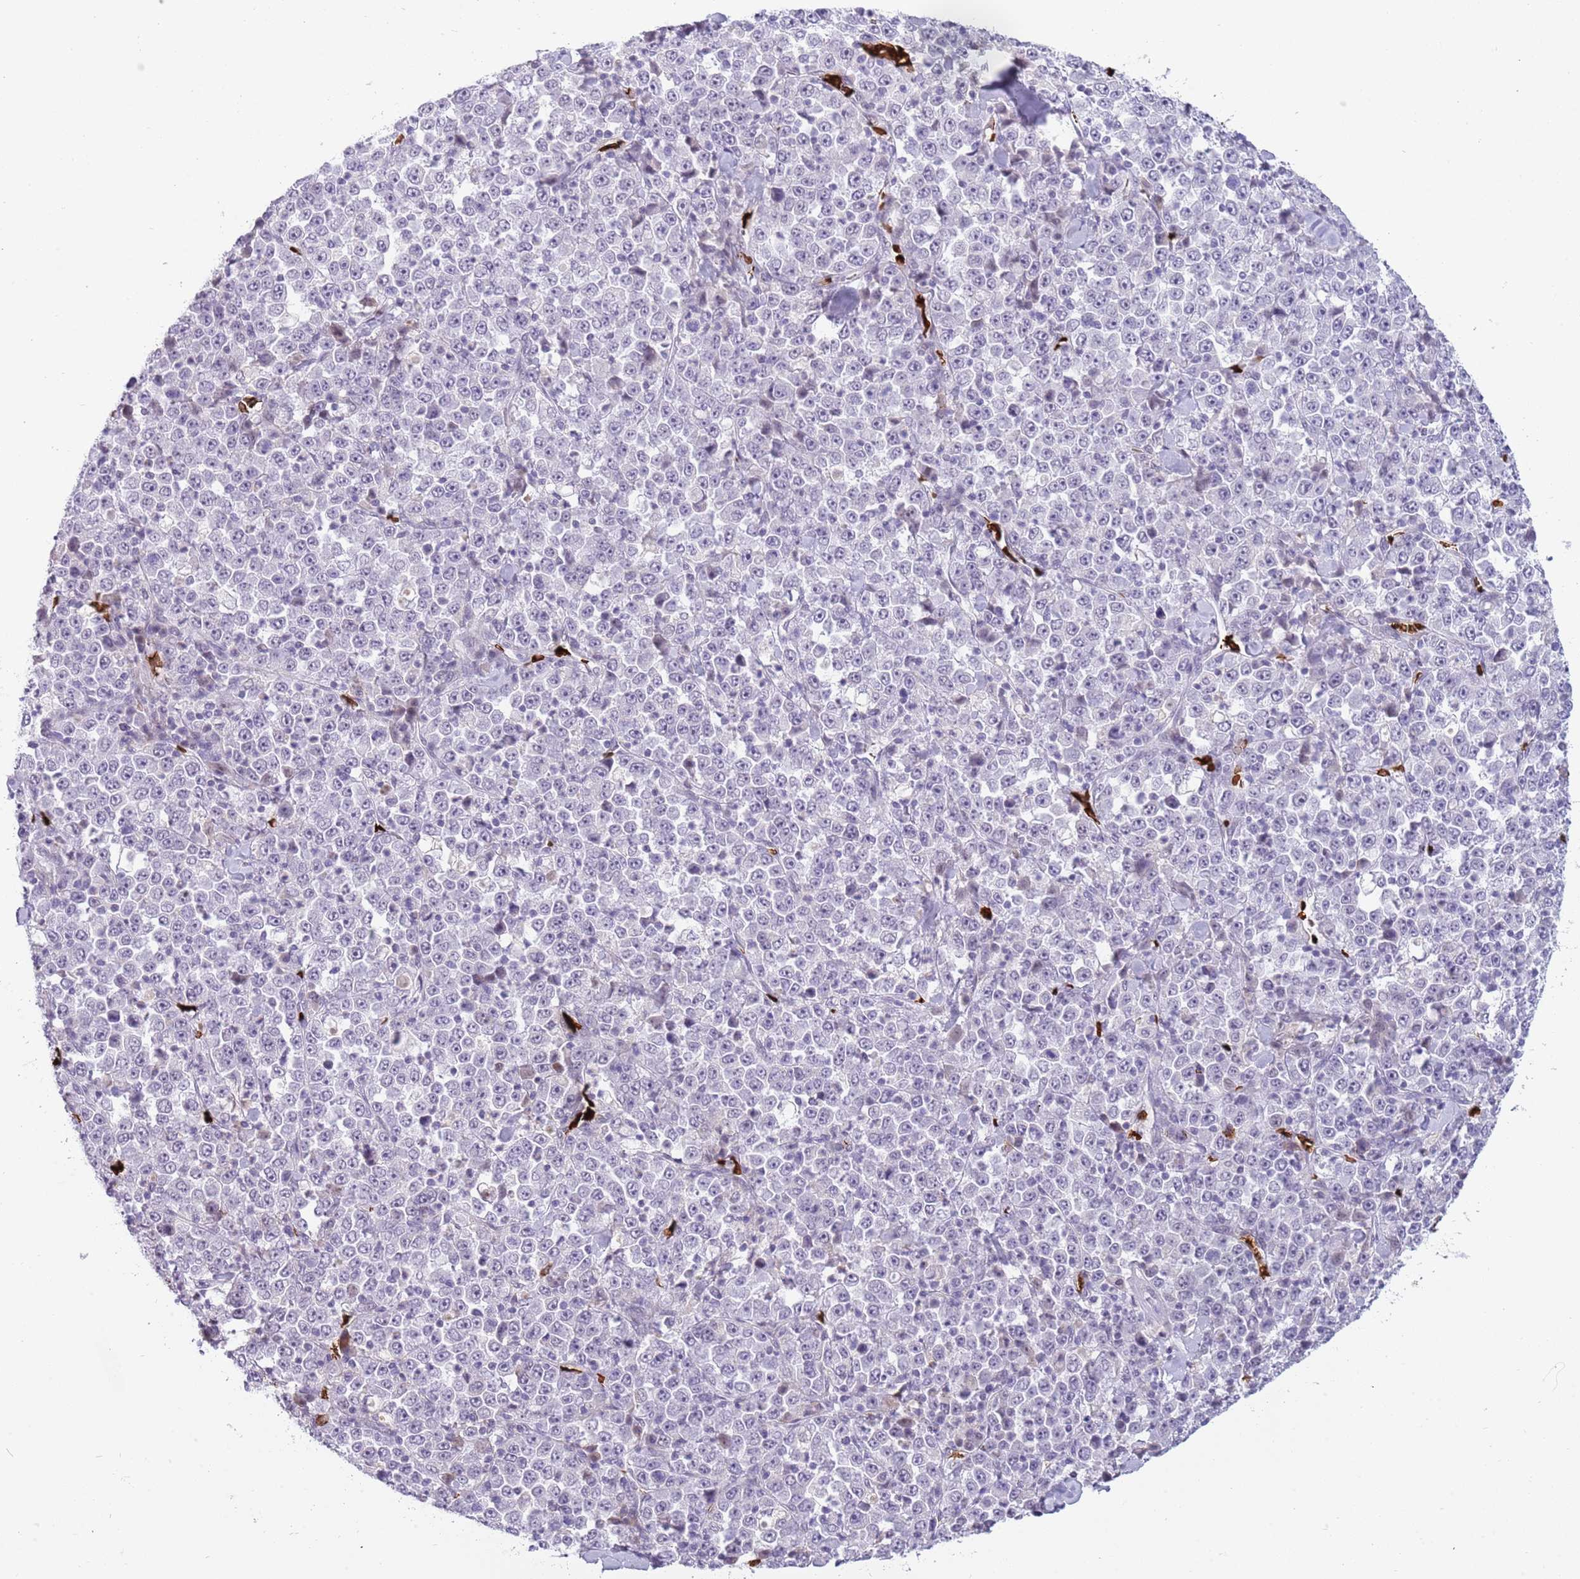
{"staining": {"intensity": "negative", "quantity": "none", "location": "none"}, "tissue": "stomach cancer", "cell_type": "Tumor cells", "image_type": "cancer", "snomed": [{"axis": "morphology", "description": "Normal tissue, NOS"}, {"axis": "morphology", "description": "Adenocarcinoma, NOS"}, {"axis": "topography", "description": "Stomach, upper"}, {"axis": "topography", "description": "Stomach"}], "caption": "There is no significant expression in tumor cells of stomach adenocarcinoma.", "gene": "LYPD6B", "patient": {"sex": "male", "age": 59}}